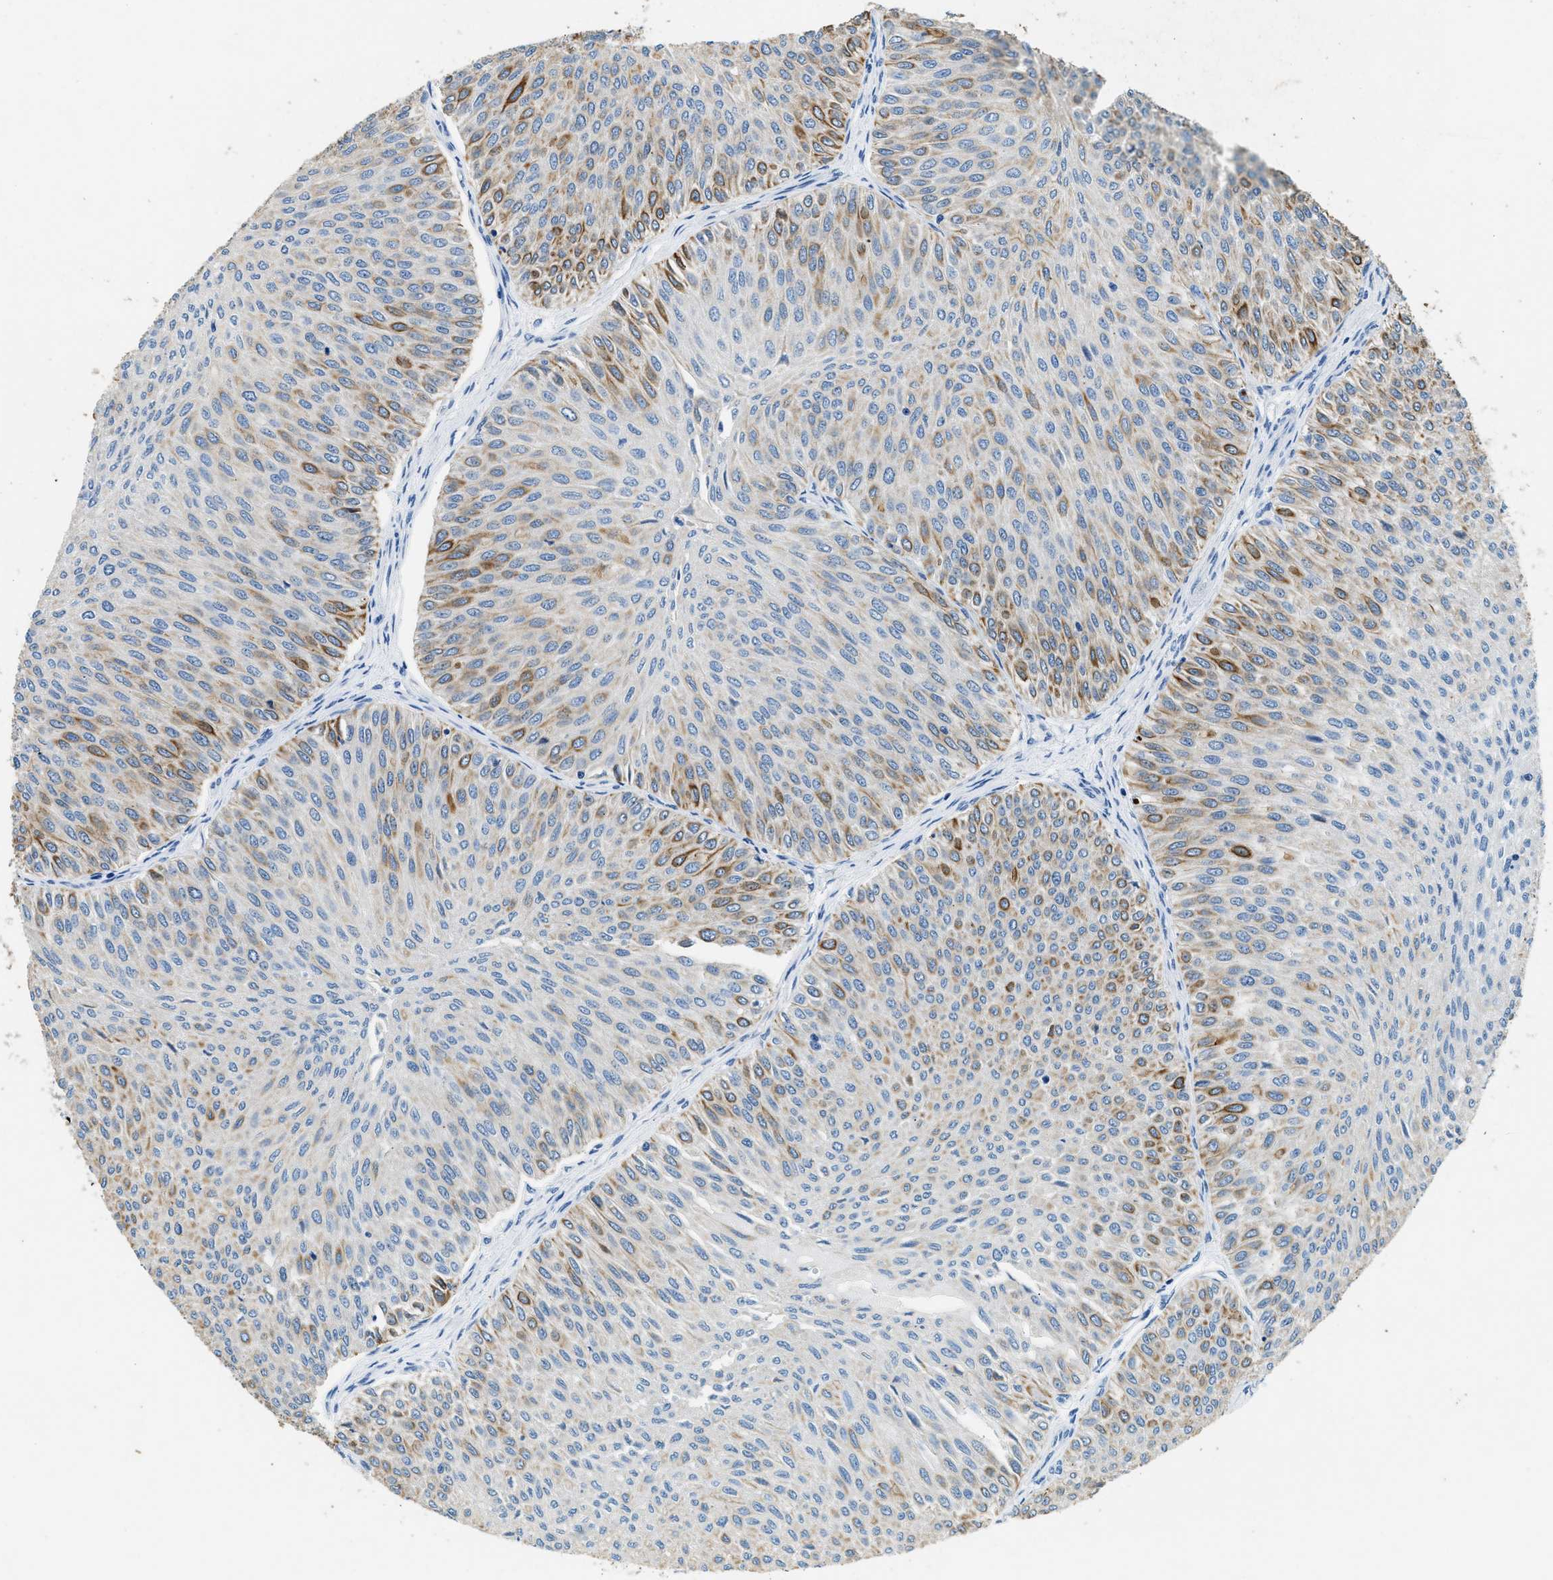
{"staining": {"intensity": "moderate", "quantity": "<25%", "location": "cytoplasmic/membranous"}, "tissue": "urothelial cancer", "cell_type": "Tumor cells", "image_type": "cancer", "snomed": [{"axis": "morphology", "description": "Urothelial carcinoma, Low grade"}, {"axis": "topography", "description": "Urinary bladder"}], "caption": "The immunohistochemical stain highlights moderate cytoplasmic/membranous positivity in tumor cells of urothelial cancer tissue. The staining was performed using DAB (3,3'-diaminobenzidine), with brown indicating positive protein expression. Nuclei are stained blue with hematoxylin.", "gene": "CFAP20", "patient": {"sex": "male", "age": 78}}